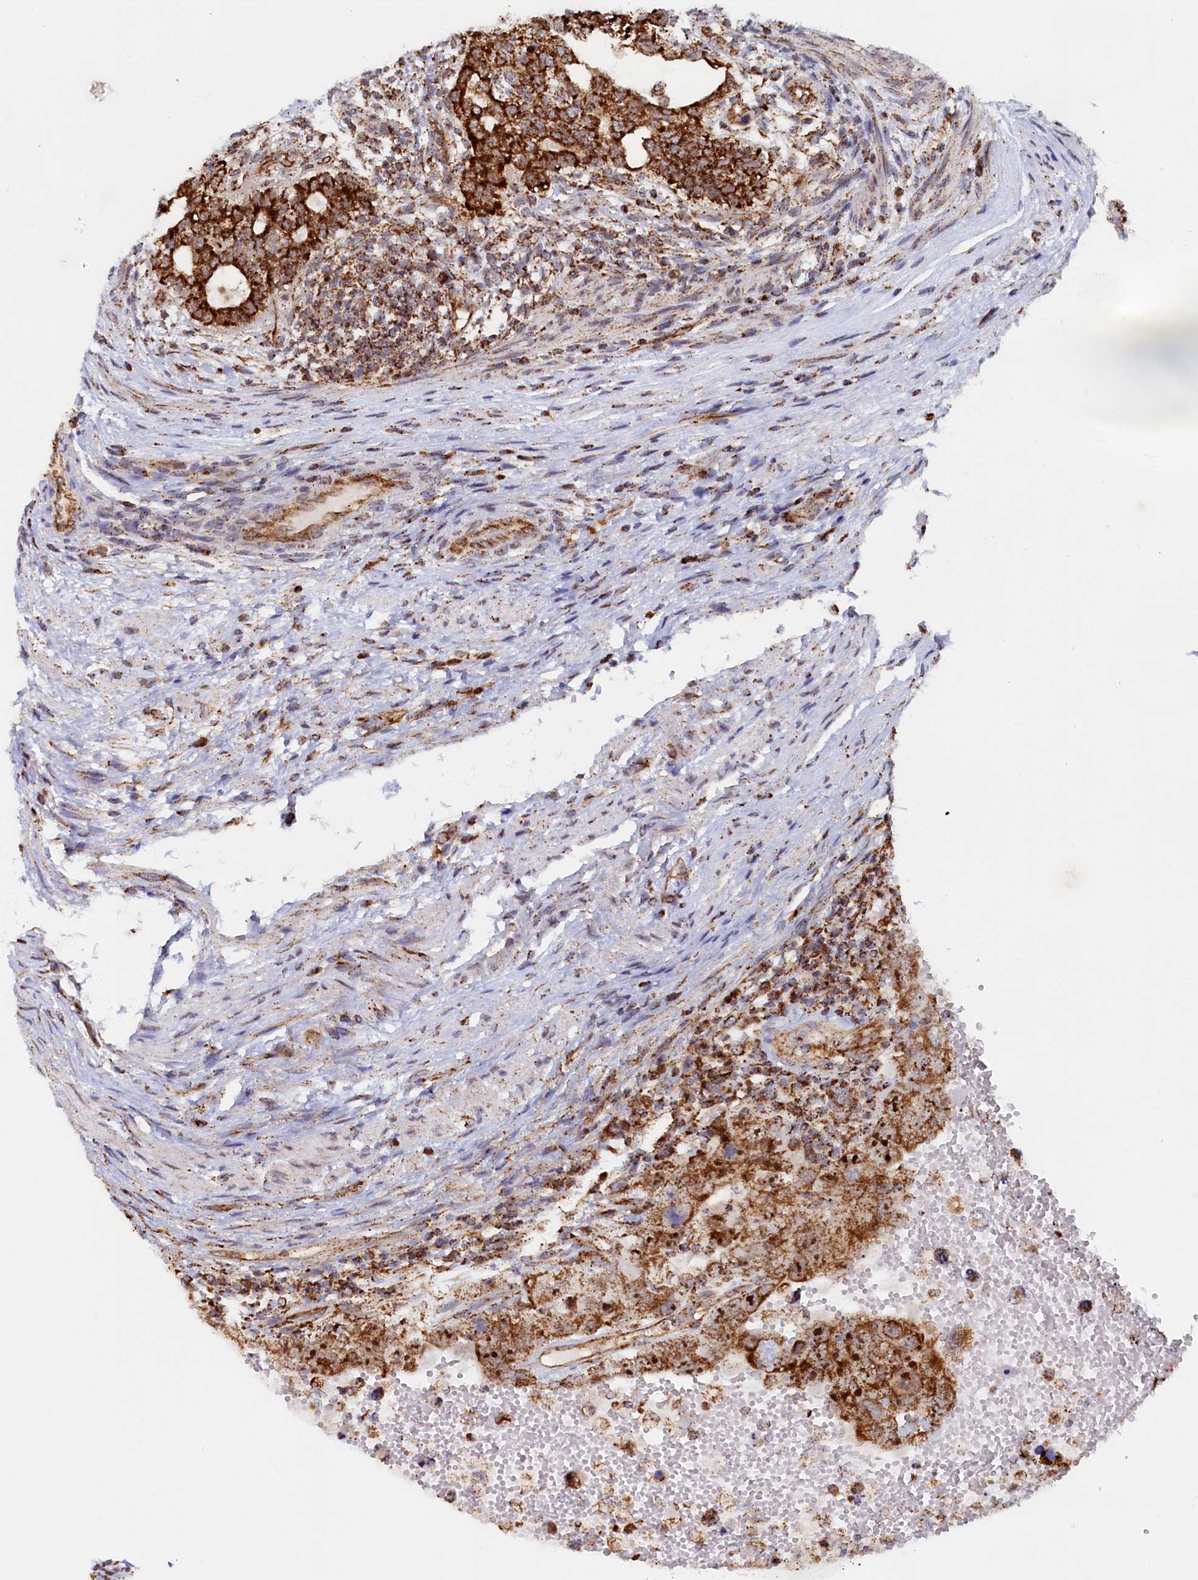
{"staining": {"intensity": "strong", "quantity": ">75%", "location": "cytoplasmic/membranous,nuclear"}, "tissue": "testis cancer", "cell_type": "Tumor cells", "image_type": "cancer", "snomed": [{"axis": "morphology", "description": "Carcinoma, Embryonal, NOS"}, {"axis": "topography", "description": "Testis"}], "caption": "The photomicrograph shows staining of testis cancer, revealing strong cytoplasmic/membranous and nuclear protein expression (brown color) within tumor cells.", "gene": "UBE3B", "patient": {"sex": "male", "age": 26}}